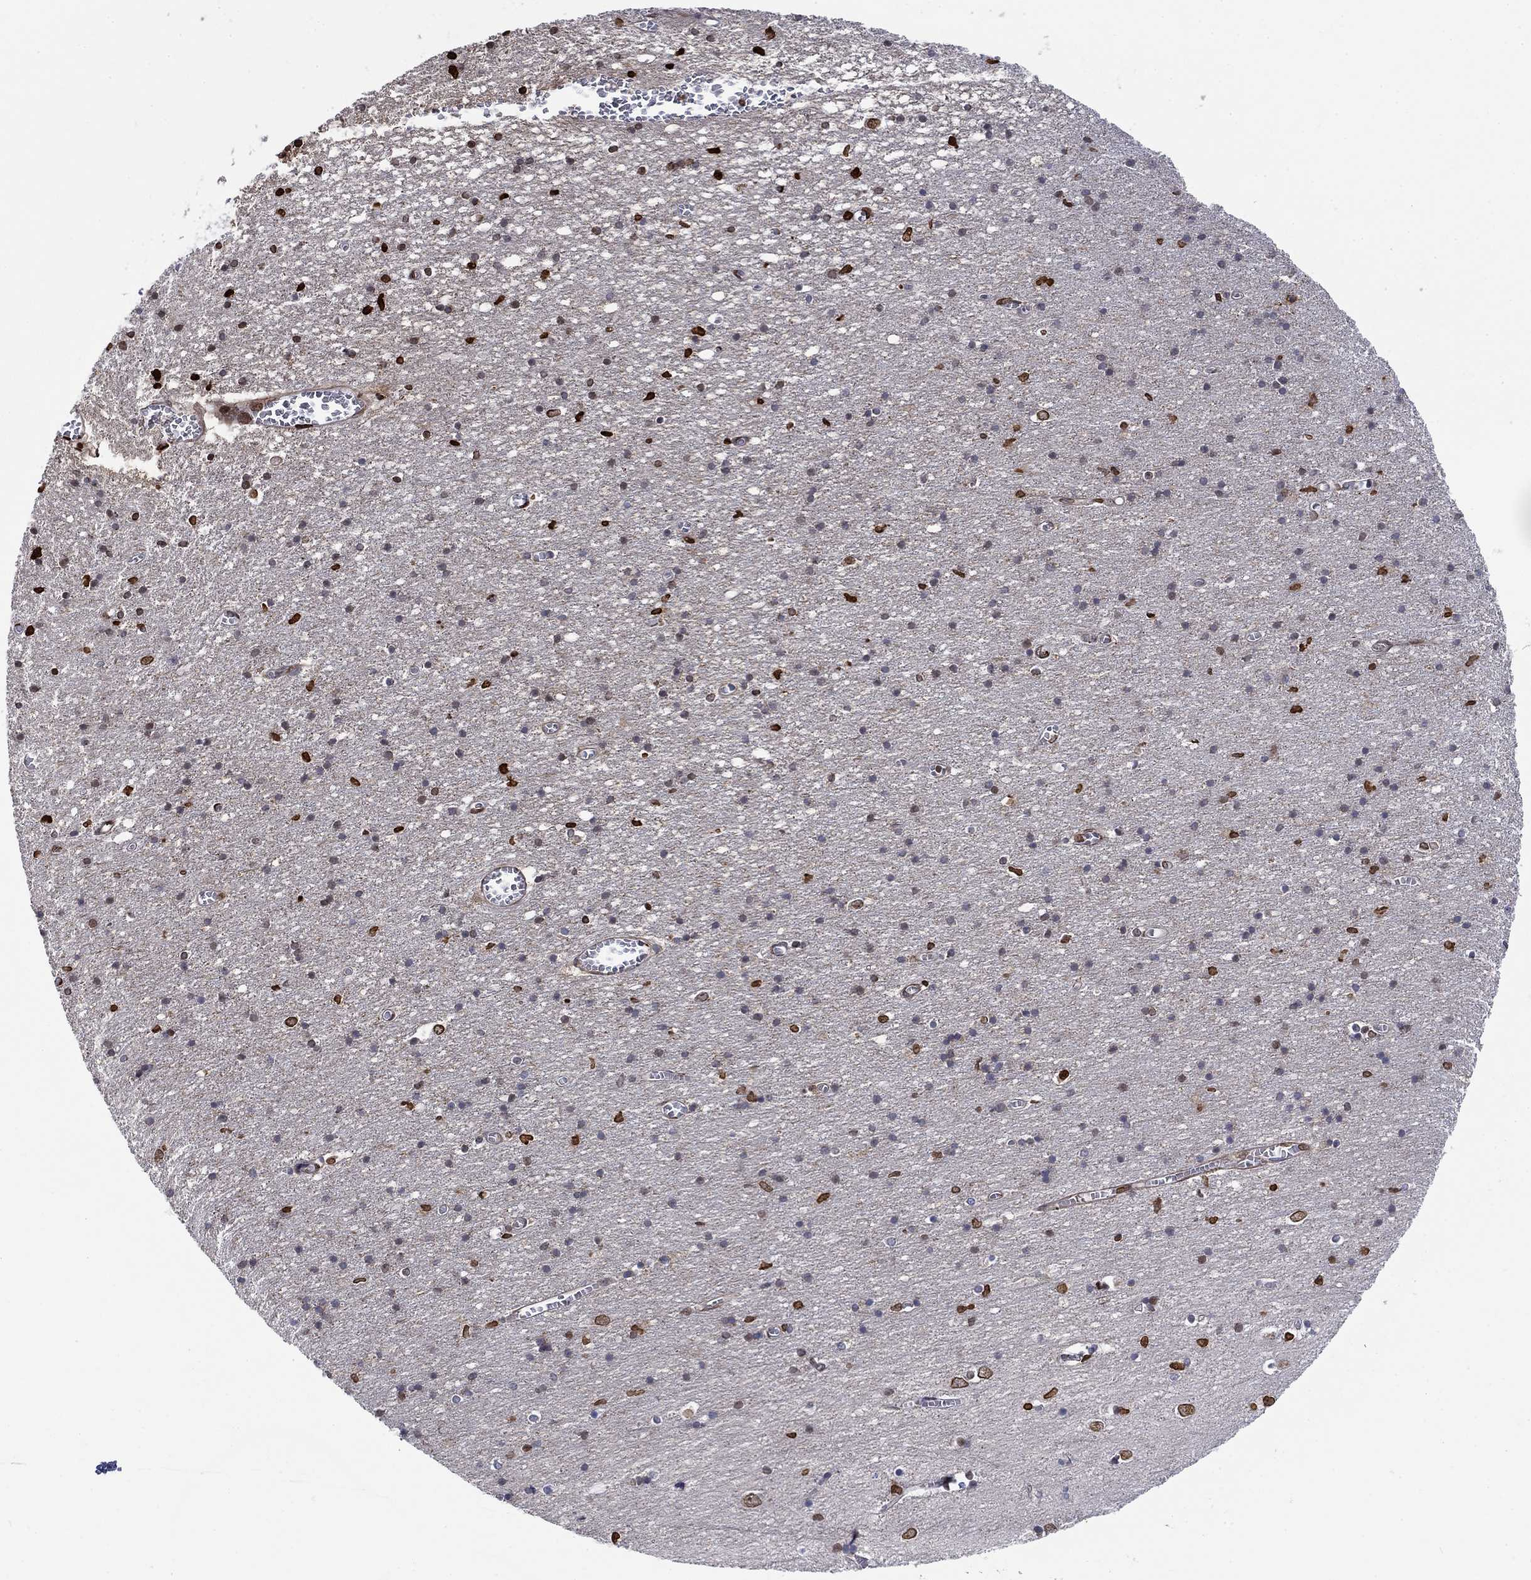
{"staining": {"intensity": "negative", "quantity": "none", "location": "none"}, "tissue": "cerebral cortex", "cell_type": "Endothelial cells", "image_type": "normal", "snomed": [{"axis": "morphology", "description": "Normal tissue, NOS"}, {"axis": "topography", "description": "Cerebral cortex"}], "caption": "Cerebral cortex stained for a protein using immunohistochemistry (IHC) displays no positivity endothelial cells.", "gene": "PTPRZ1", "patient": {"sex": "male", "age": 70}}